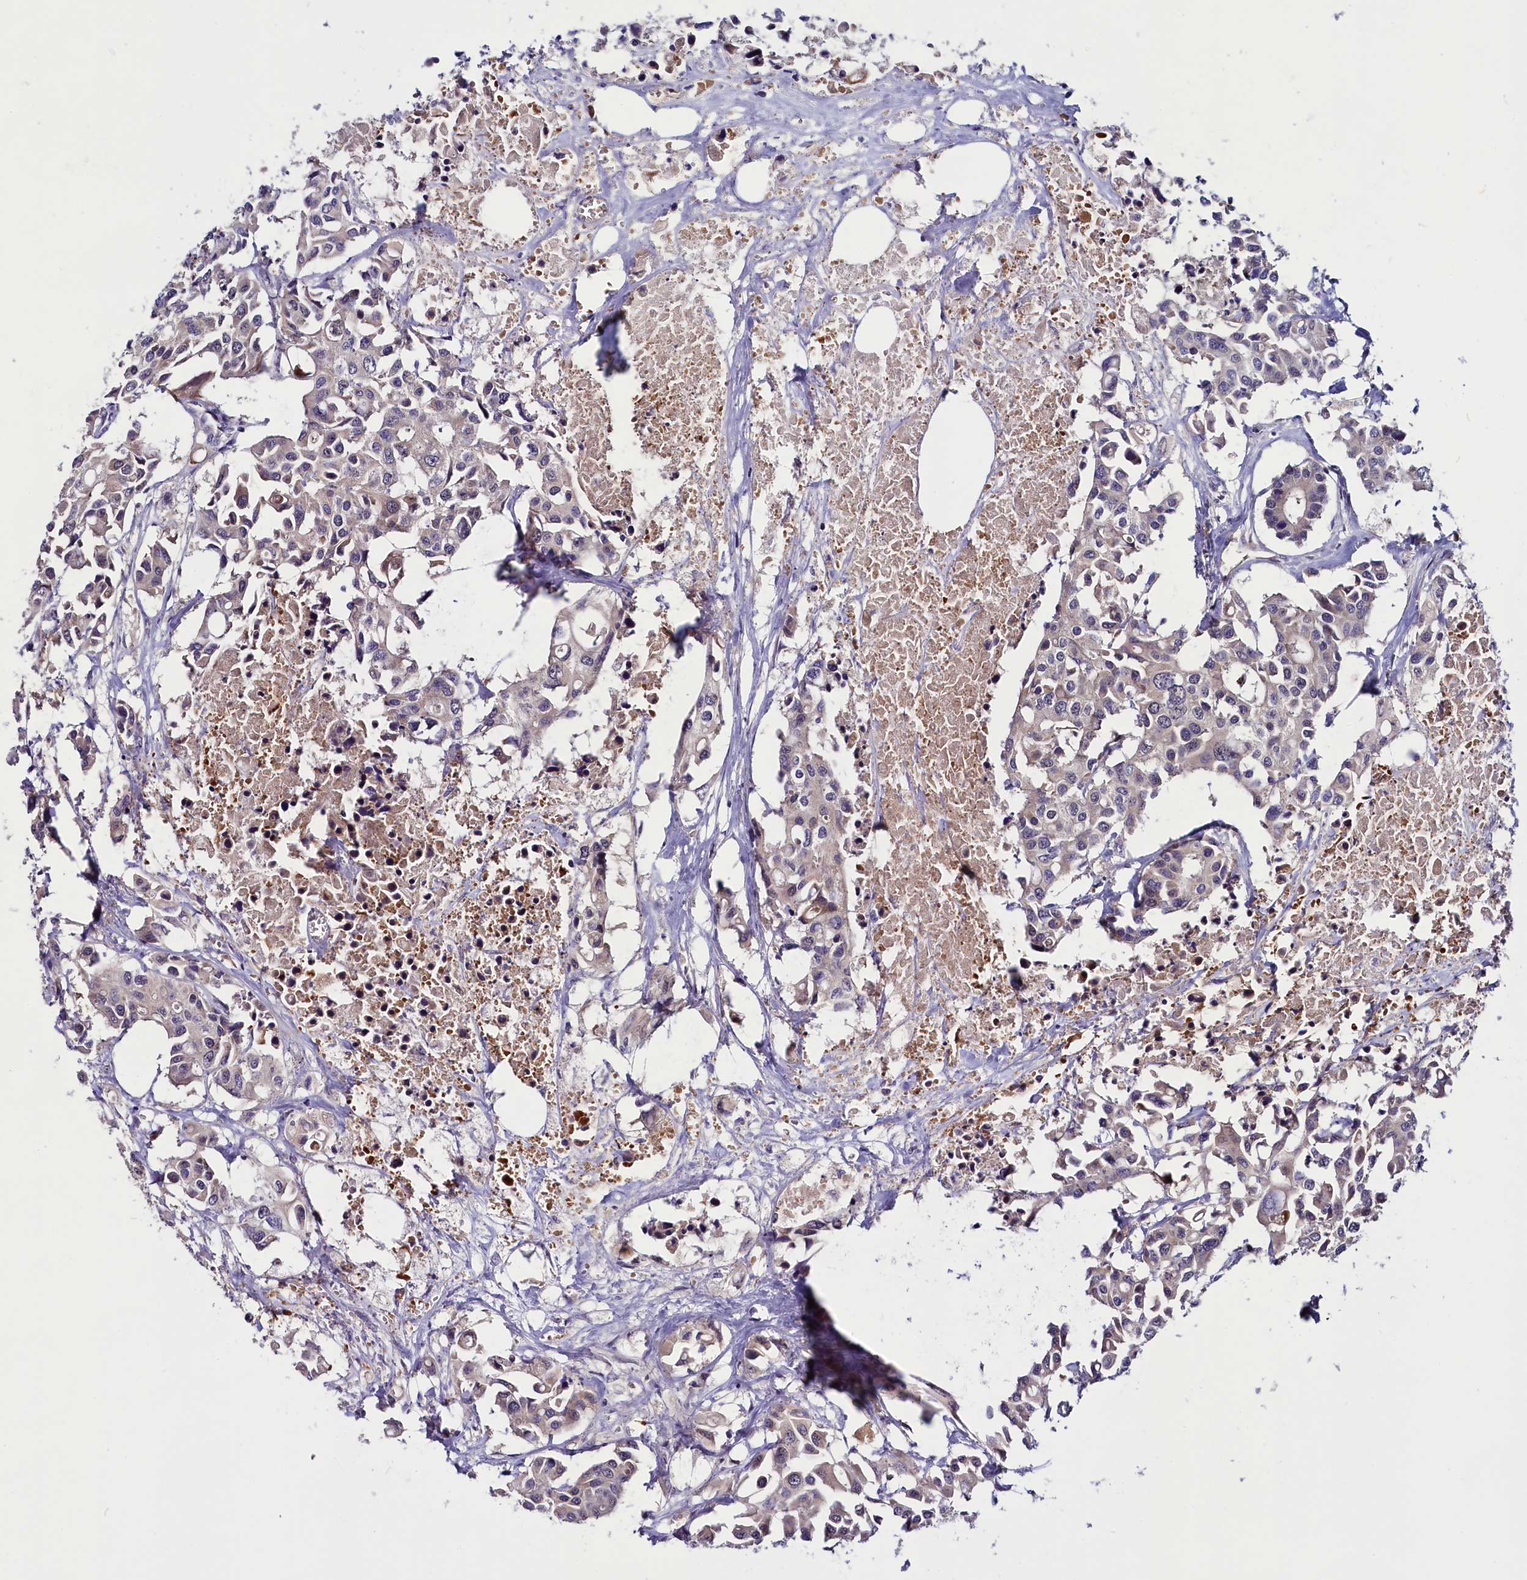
{"staining": {"intensity": "weak", "quantity": "25%-75%", "location": "cytoplasmic/membranous"}, "tissue": "colorectal cancer", "cell_type": "Tumor cells", "image_type": "cancer", "snomed": [{"axis": "morphology", "description": "Adenocarcinoma, NOS"}, {"axis": "topography", "description": "Colon"}], "caption": "Colorectal cancer stained for a protein (brown) shows weak cytoplasmic/membranous positive positivity in approximately 25%-75% of tumor cells.", "gene": "C9orf40", "patient": {"sex": "male", "age": 77}}